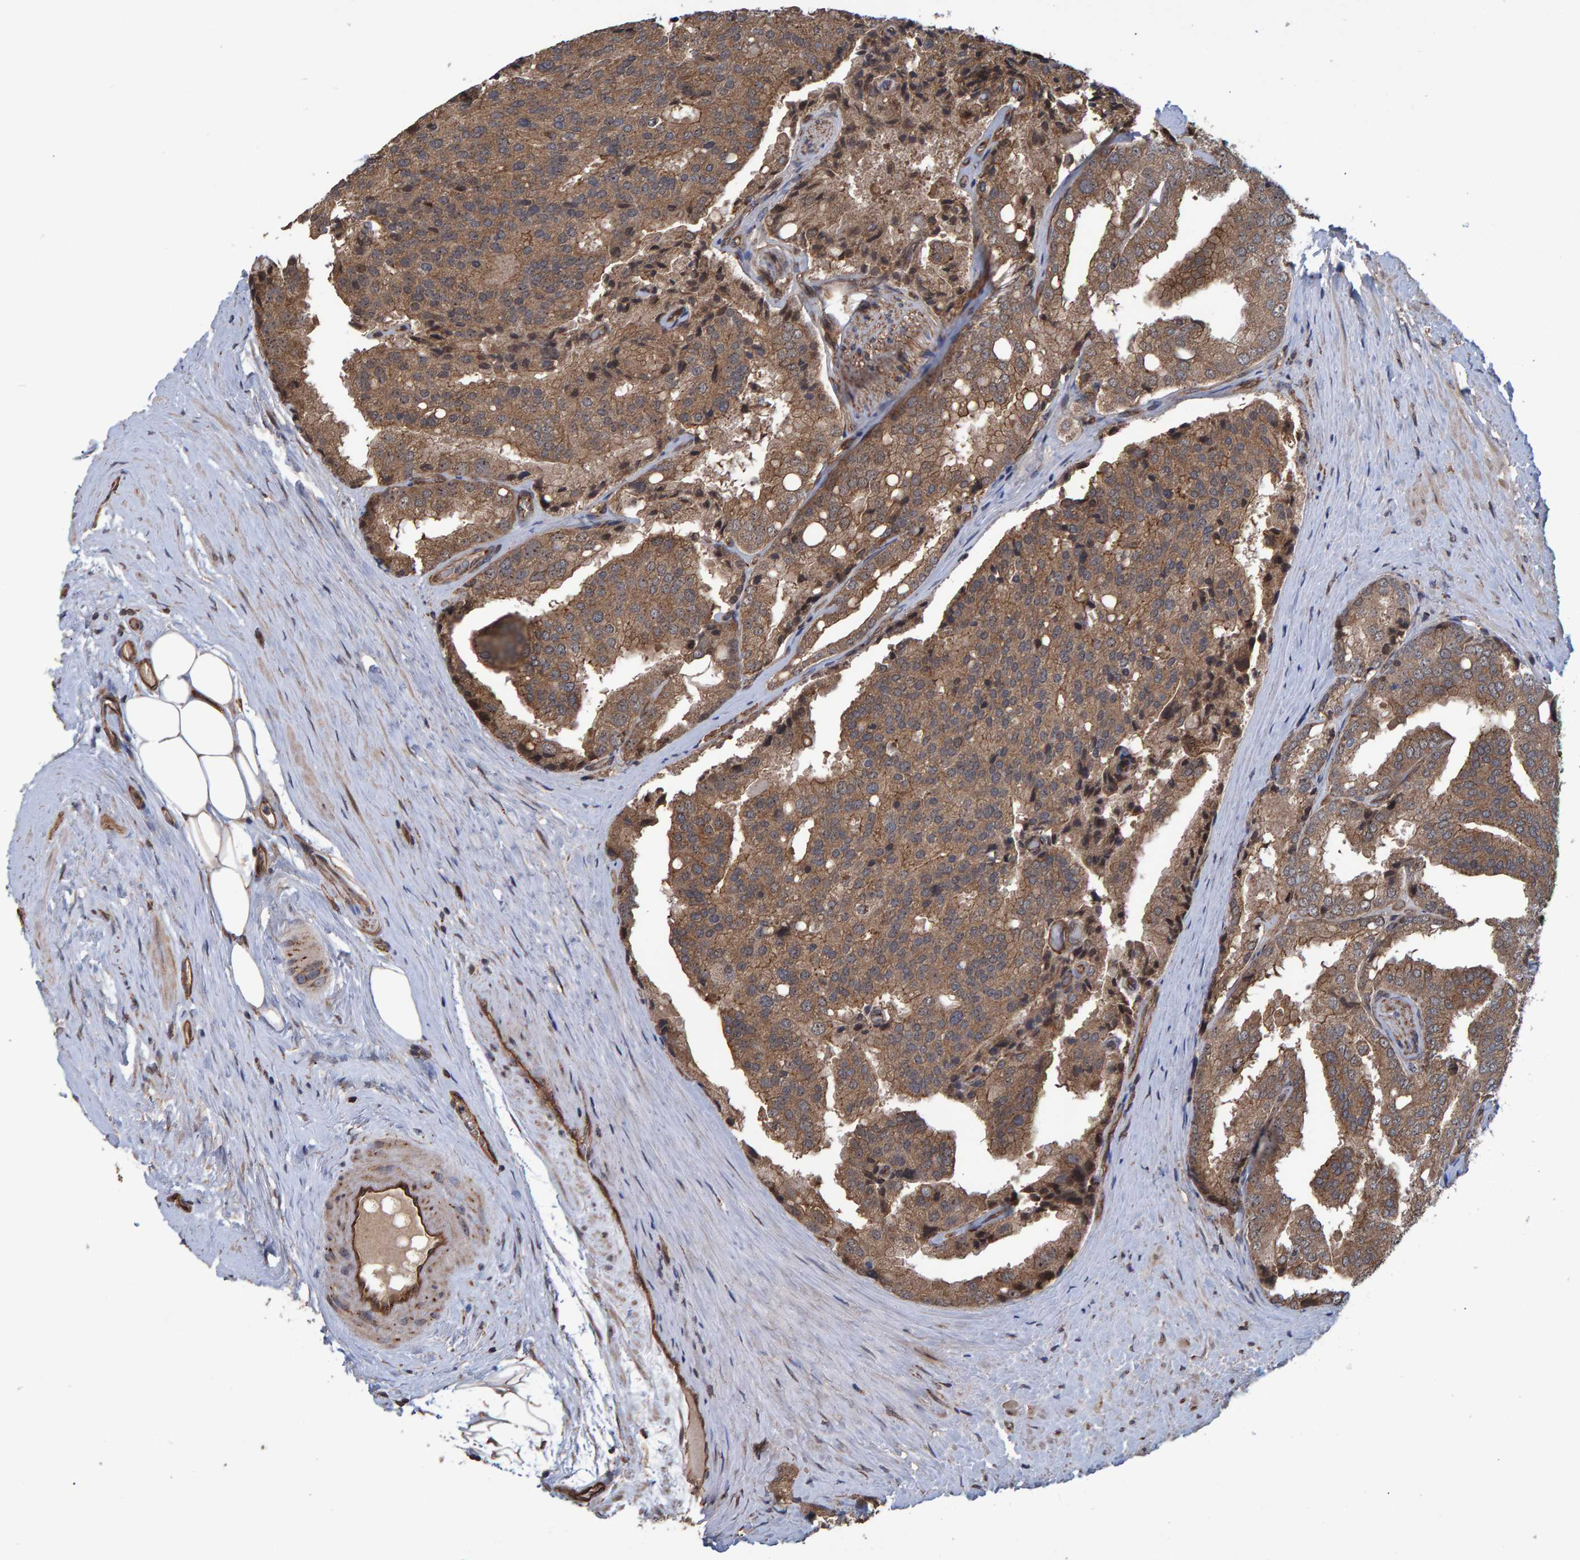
{"staining": {"intensity": "moderate", "quantity": ">75%", "location": "cytoplasmic/membranous"}, "tissue": "prostate cancer", "cell_type": "Tumor cells", "image_type": "cancer", "snomed": [{"axis": "morphology", "description": "Adenocarcinoma, High grade"}, {"axis": "topography", "description": "Prostate"}], "caption": "Immunohistochemical staining of prostate cancer (high-grade adenocarcinoma) exhibits medium levels of moderate cytoplasmic/membranous protein expression in about >75% of tumor cells. The staining is performed using DAB brown chromogen to label protein expression. The nuclei are counter-stained blue using hematoxylin.", "gene": "TRIM68", "patient": {"sex": "male", "age": 50}}